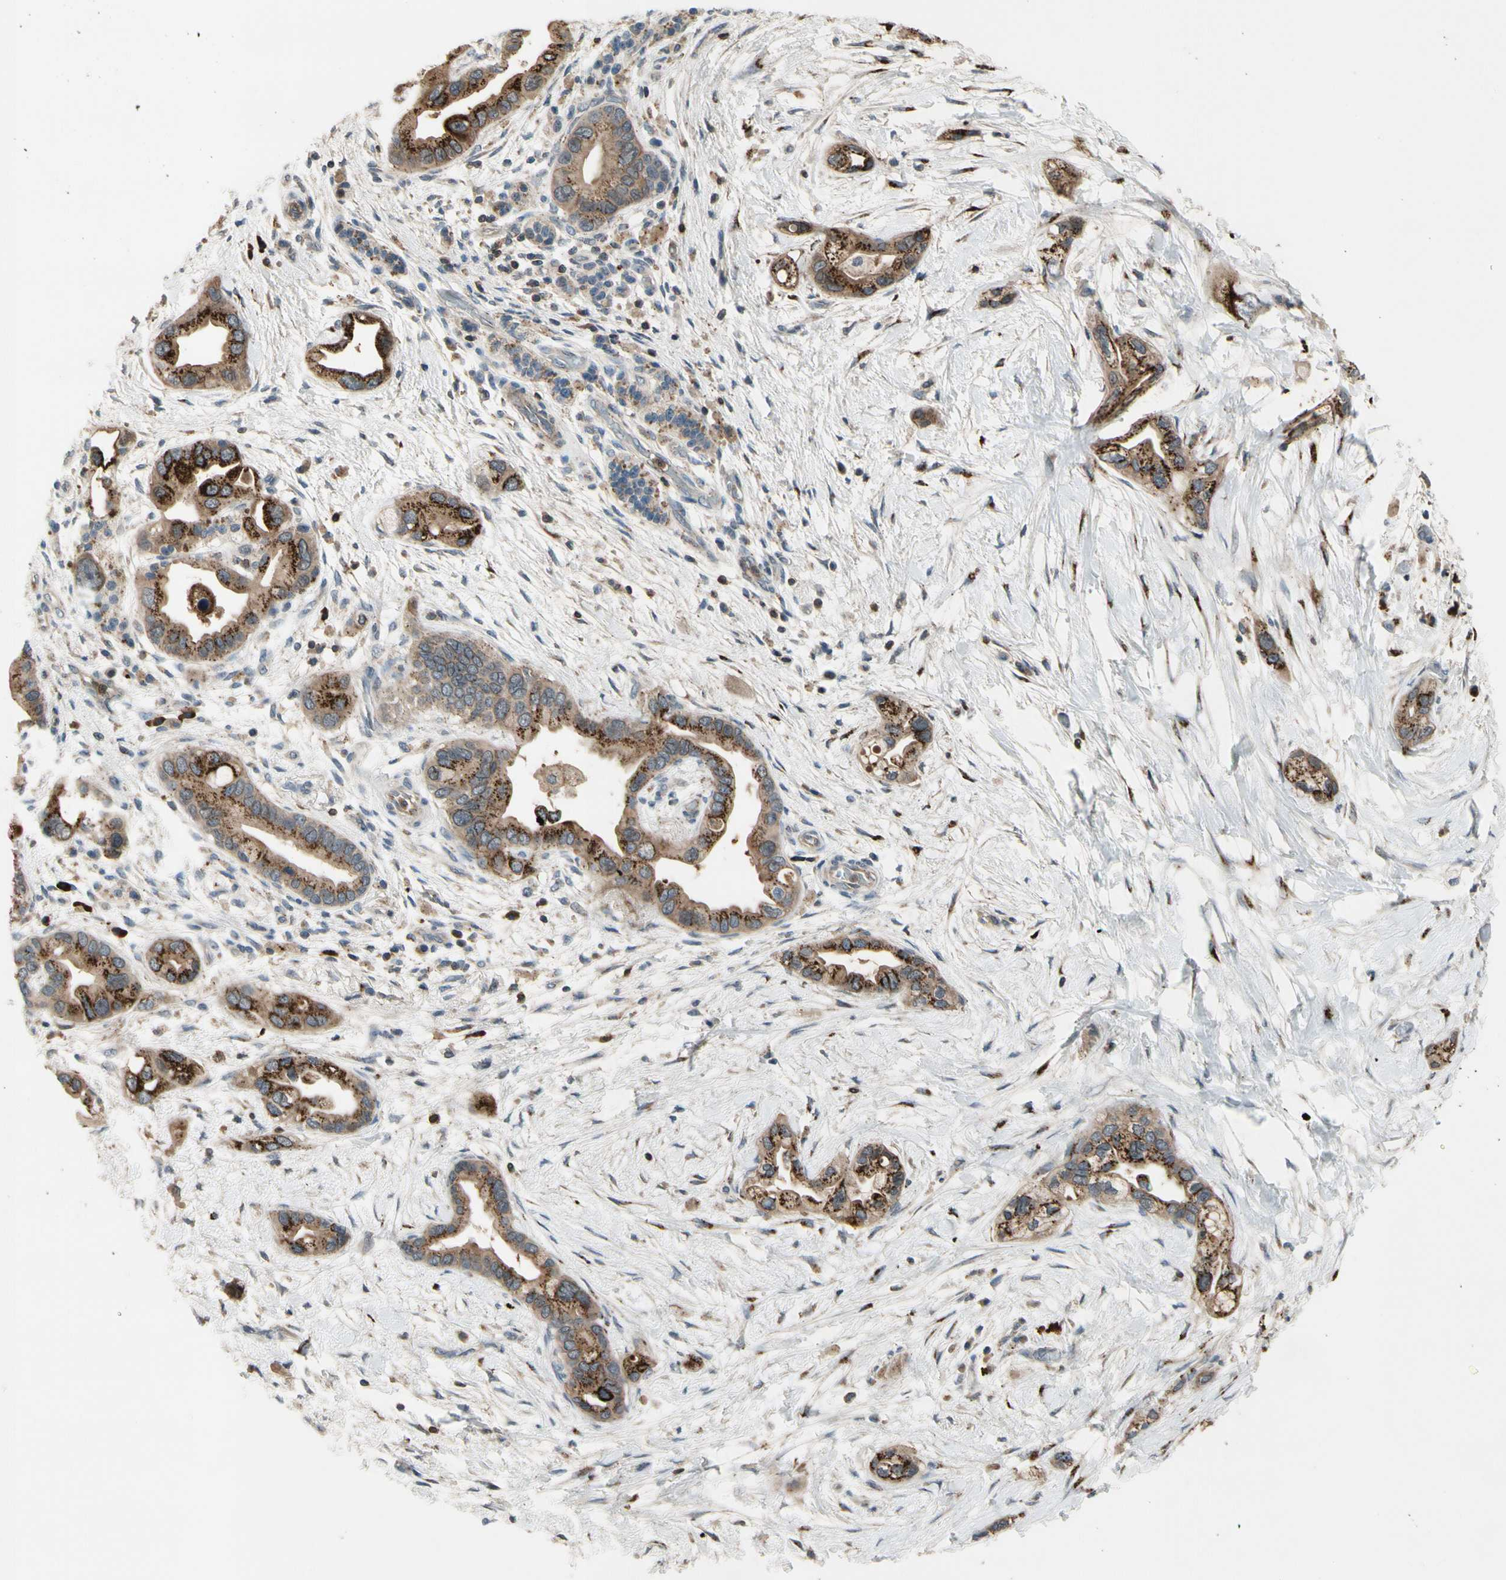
{"staining": {"intensity": "strong", "quantity": ">75%", "location": "cytoplasmic/membranous"}, "tissue": "pancreatic cancer", "cell_type": "Tumor cells", "image_type": "cancer", "snomed": [{"axis": "morphology", "description": "Adenocarcinoma, NOS"}, {"axis": "topography", "description": "Pancreas"}], "caption": "Protein staining of adenocarcinoma (pancreatic) tissue demonstrates strong cytoplasmic/membranous expression in approximately >75% of tumor cells. Nuclei are stained in blue.", "gene": "GALNT5", "patient": {"sex": "female", "age": 77}}